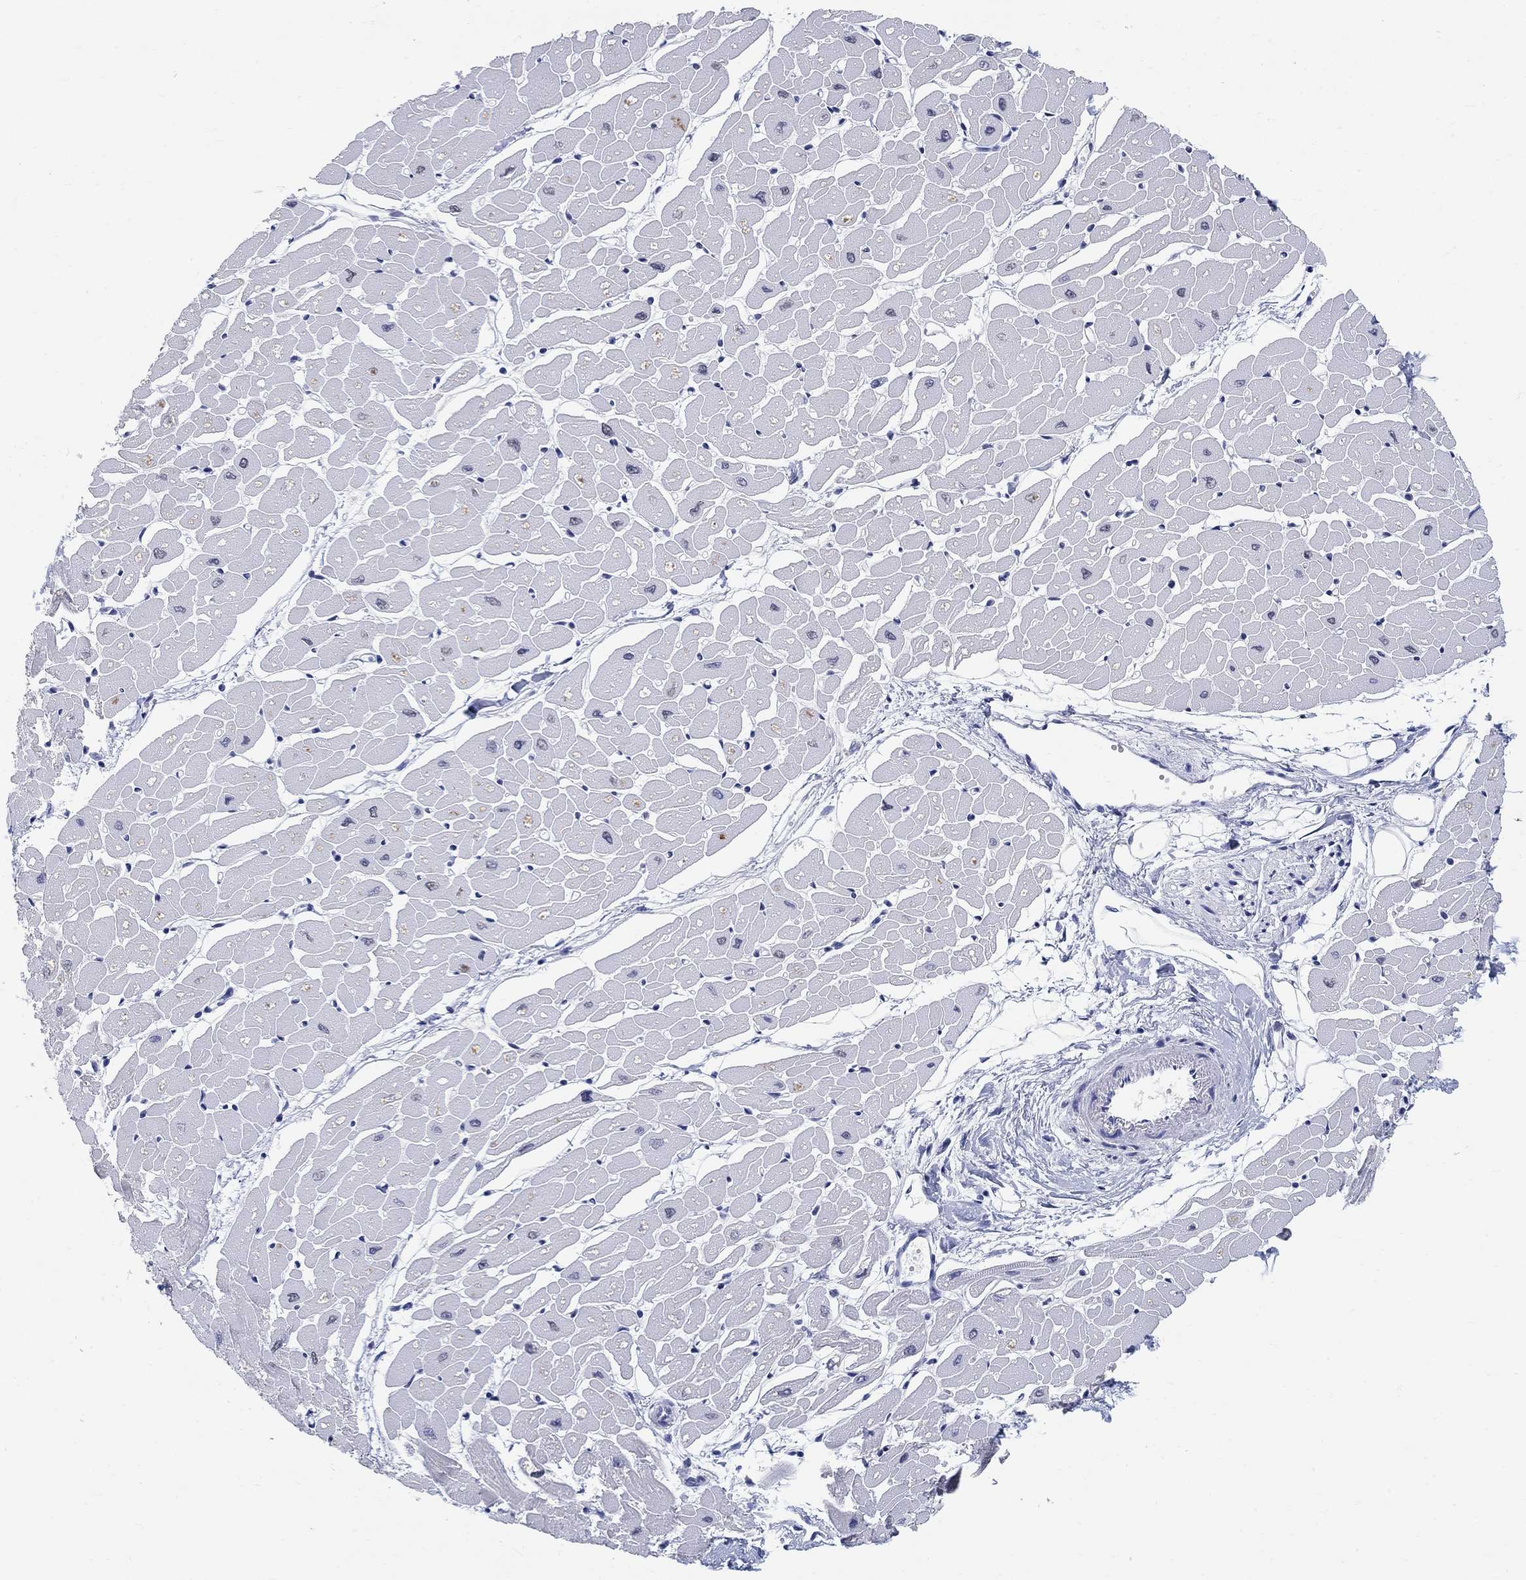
{"staining": {"intensity": "negative", "quantity": "none", "location": "none"}, "tissue": "heart muscle", "cell_type": "Cardiomyocytes", "image_type": "normal", "snomed": [{"axis": "morphology", "description": "Normal tissue, NOS"}, {"axis": "topography", "description": "Heart"}], "caption": "This micrograph is of normal heart muscle stained with IHC to label a protein in brown with the nuclei are counter-stained blue. There is no expression in cardiomyocytes. (Stains: DAB immunohistochemistry (IHC) with hematoxylin counter stain, Microscopy: brightfield microscopy at high magnification).", "gene": "ANKS1B", "patient": {"sex": "male", "age": 57}}